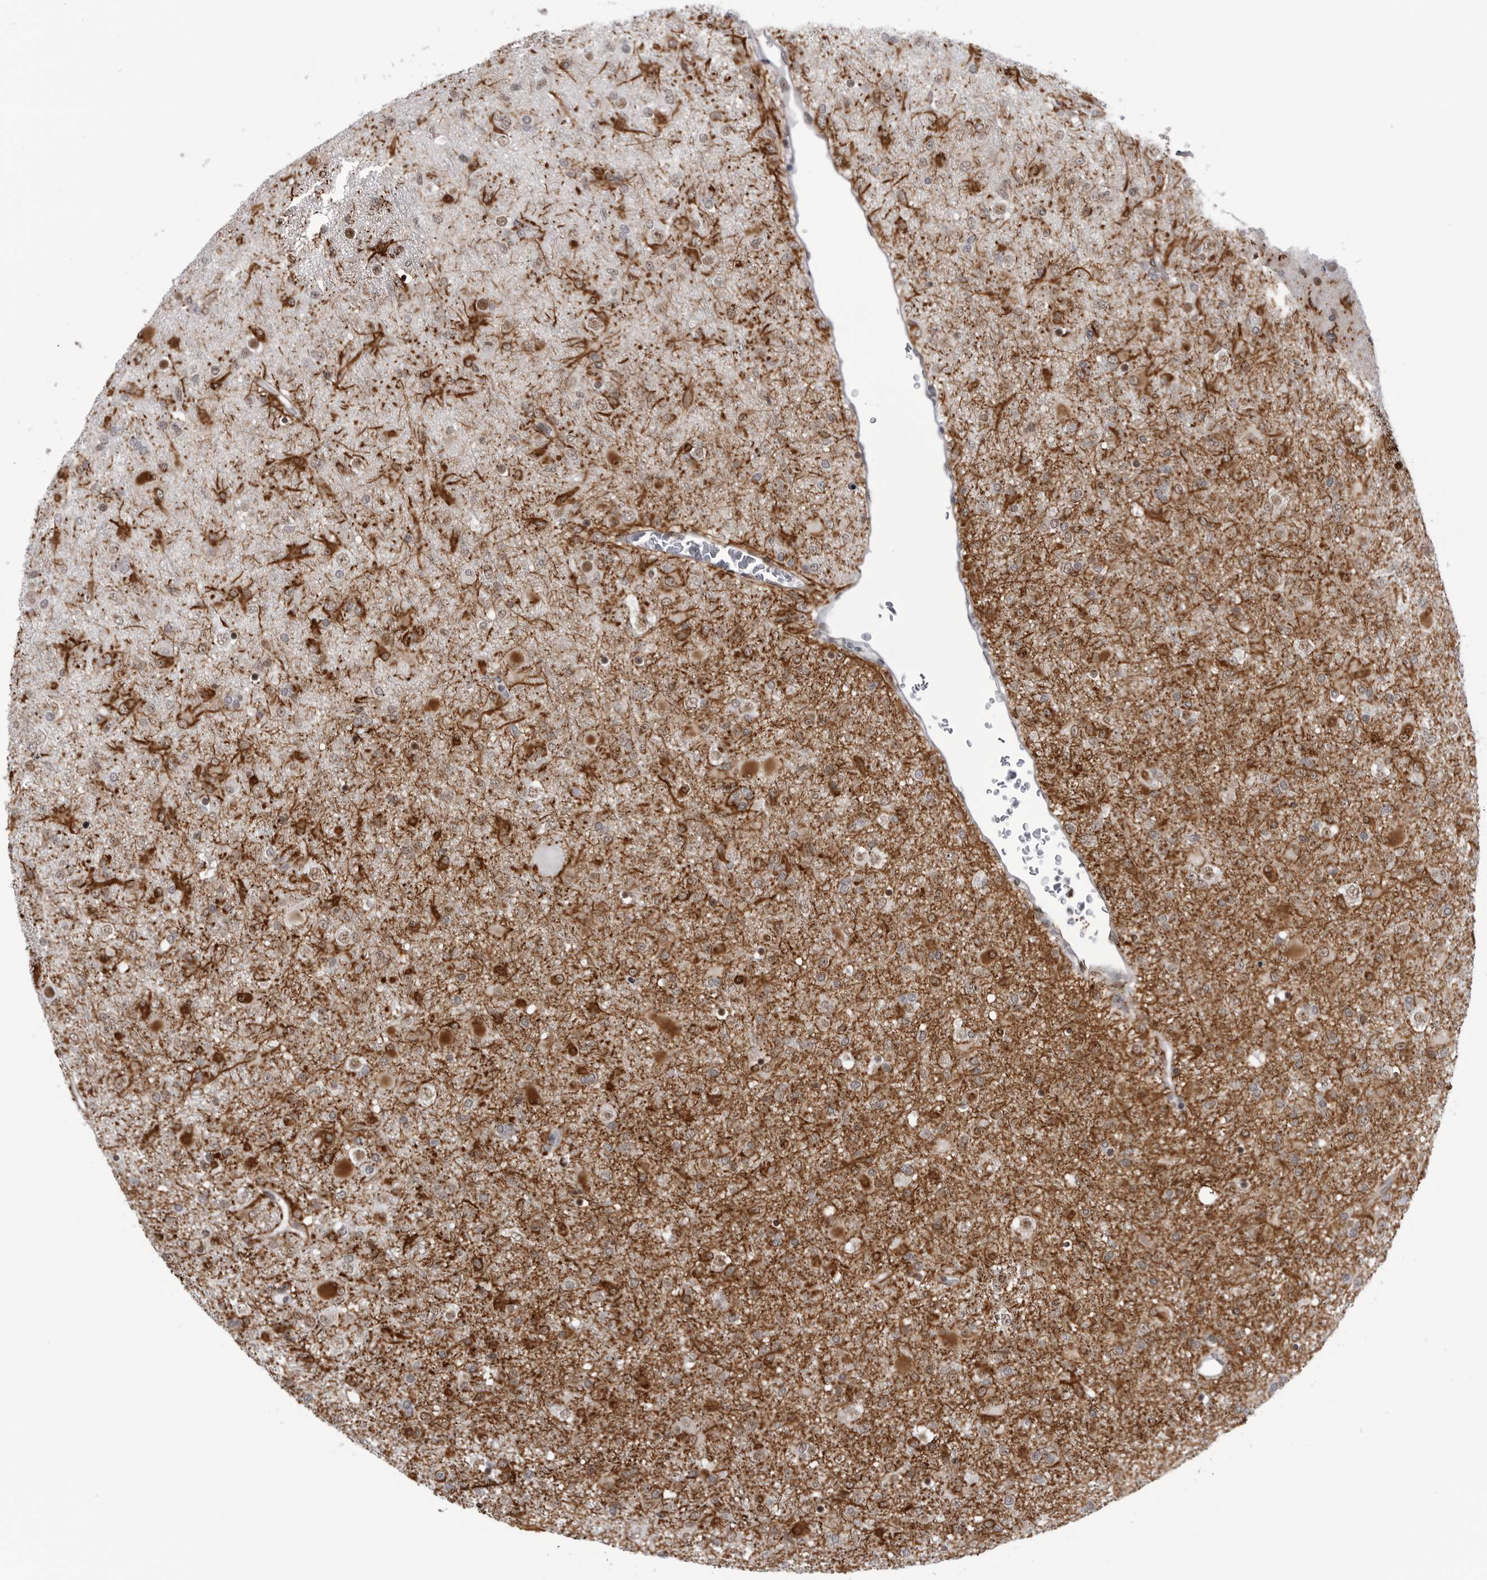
{"staining": {"intensity": "moderate", "quantity": ">75%", "location": "cytoplasmic/membranous,nuclear"}, "tissue": "glioma", "cell_type": "Tumor cells", "image_type": "cancer", "snomed": [{"axis": "morphology", "description": "Glioma, malignant, Low grade"}, {"axis": "topography", "description": "Brain"}], "caption": "Protein expression analysis of human malignant low-grade glioma reveals moderate cytoplasmic/membranous and nuclear staining in about >75% of tumor cells. The staining was performed using DAB (3,3'-diaminobenzidine), with brown indicating positive protein expression. Nuclei are stained blue with hematoxylin.", "gene": "RNF26", "patient": {"sex": "male", "age": 65}}